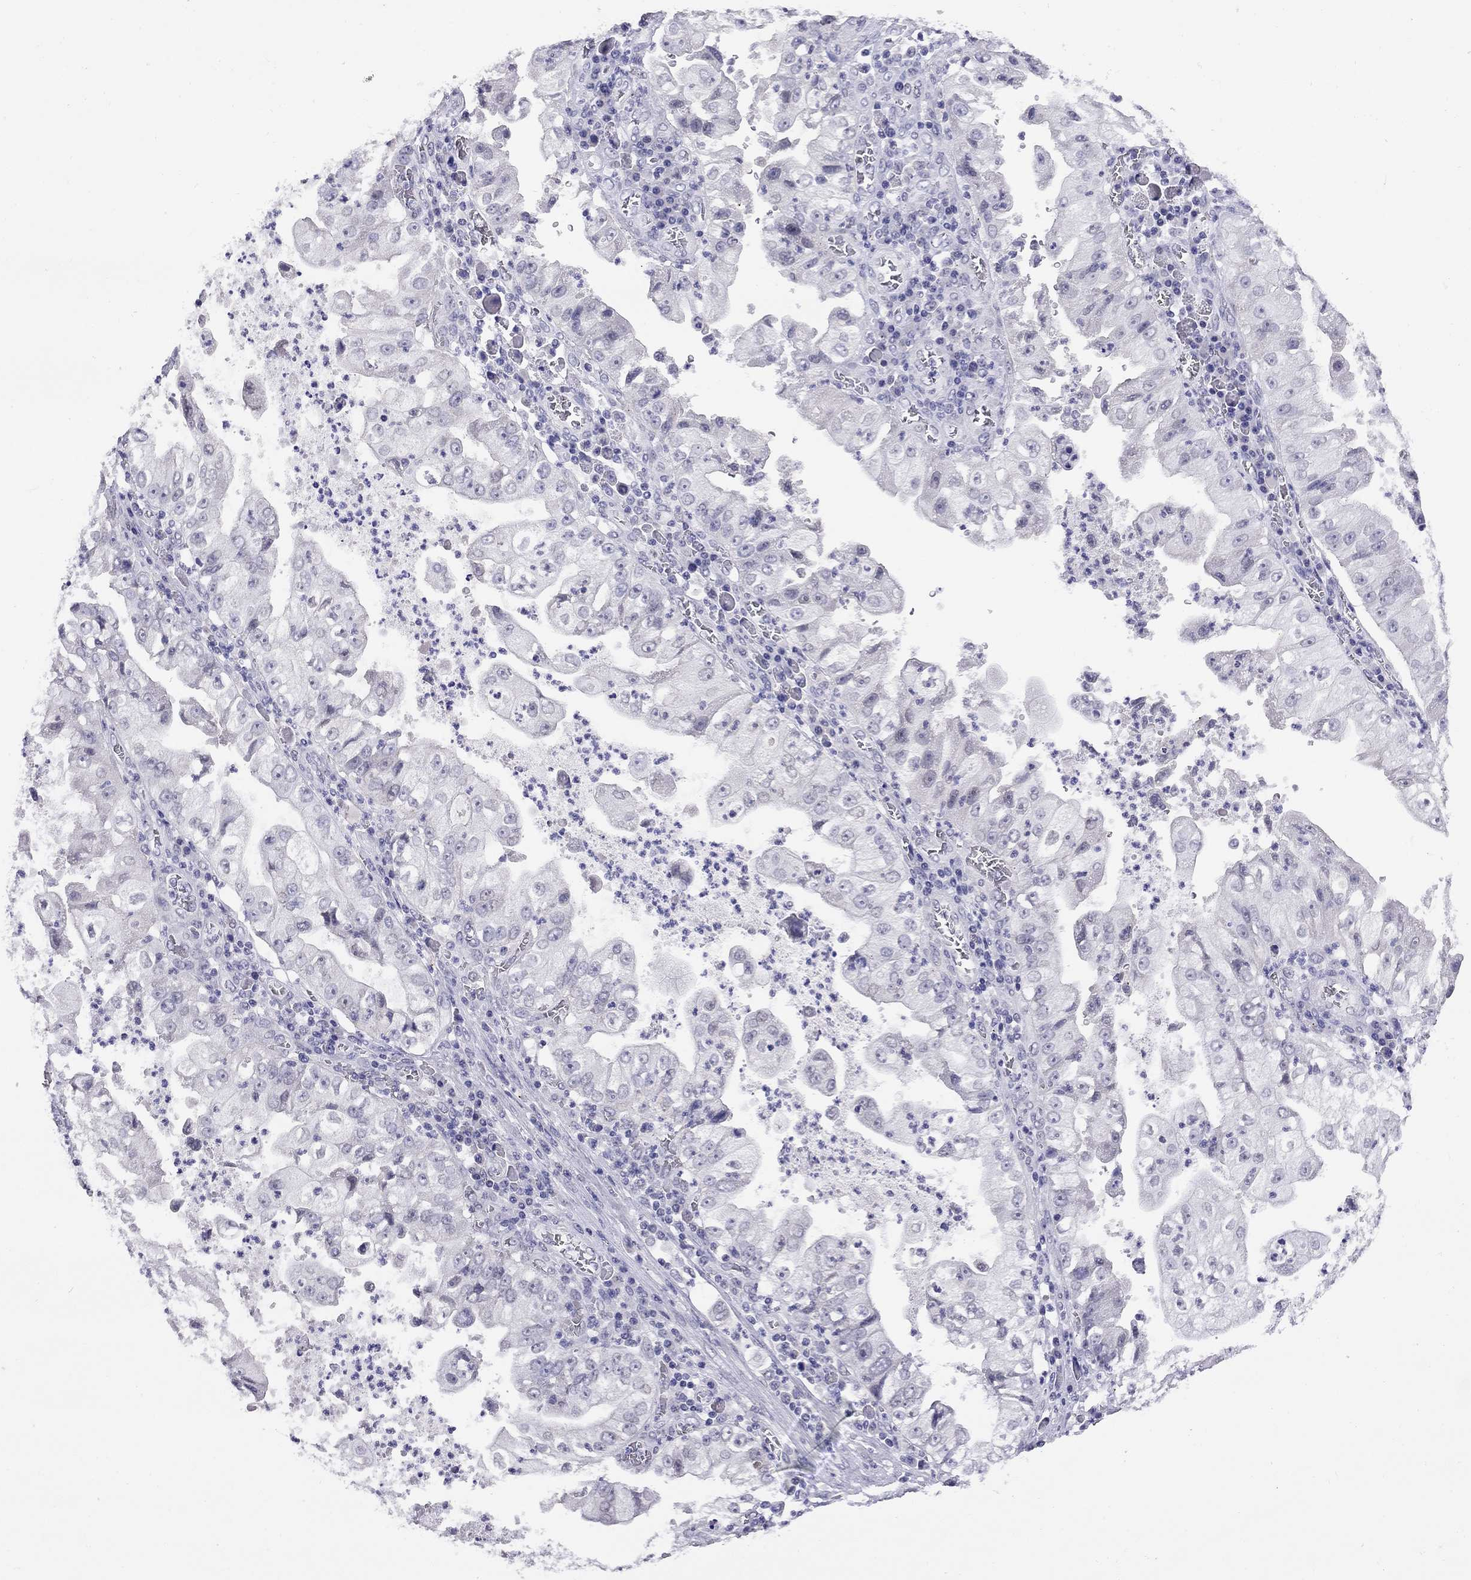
{"staining": {"intensity": "negative", "quantity": "none", "location": "none"}, "tissue": "stomach cancer", "cell_type": "Tumor cells", "image_type": "cancer", "snomed": [{"axis": "morphology", "description": "Adenocarcinoma, NOS"}, {"axis": "topography", "description": "Stomach"}], "caption": "This is an immunohistochemistry histopathology image of stomach cancer. There is no staining in tumor cells.", "gene": "ARMC12", "patient": {"sex": "male", "age": 76}}